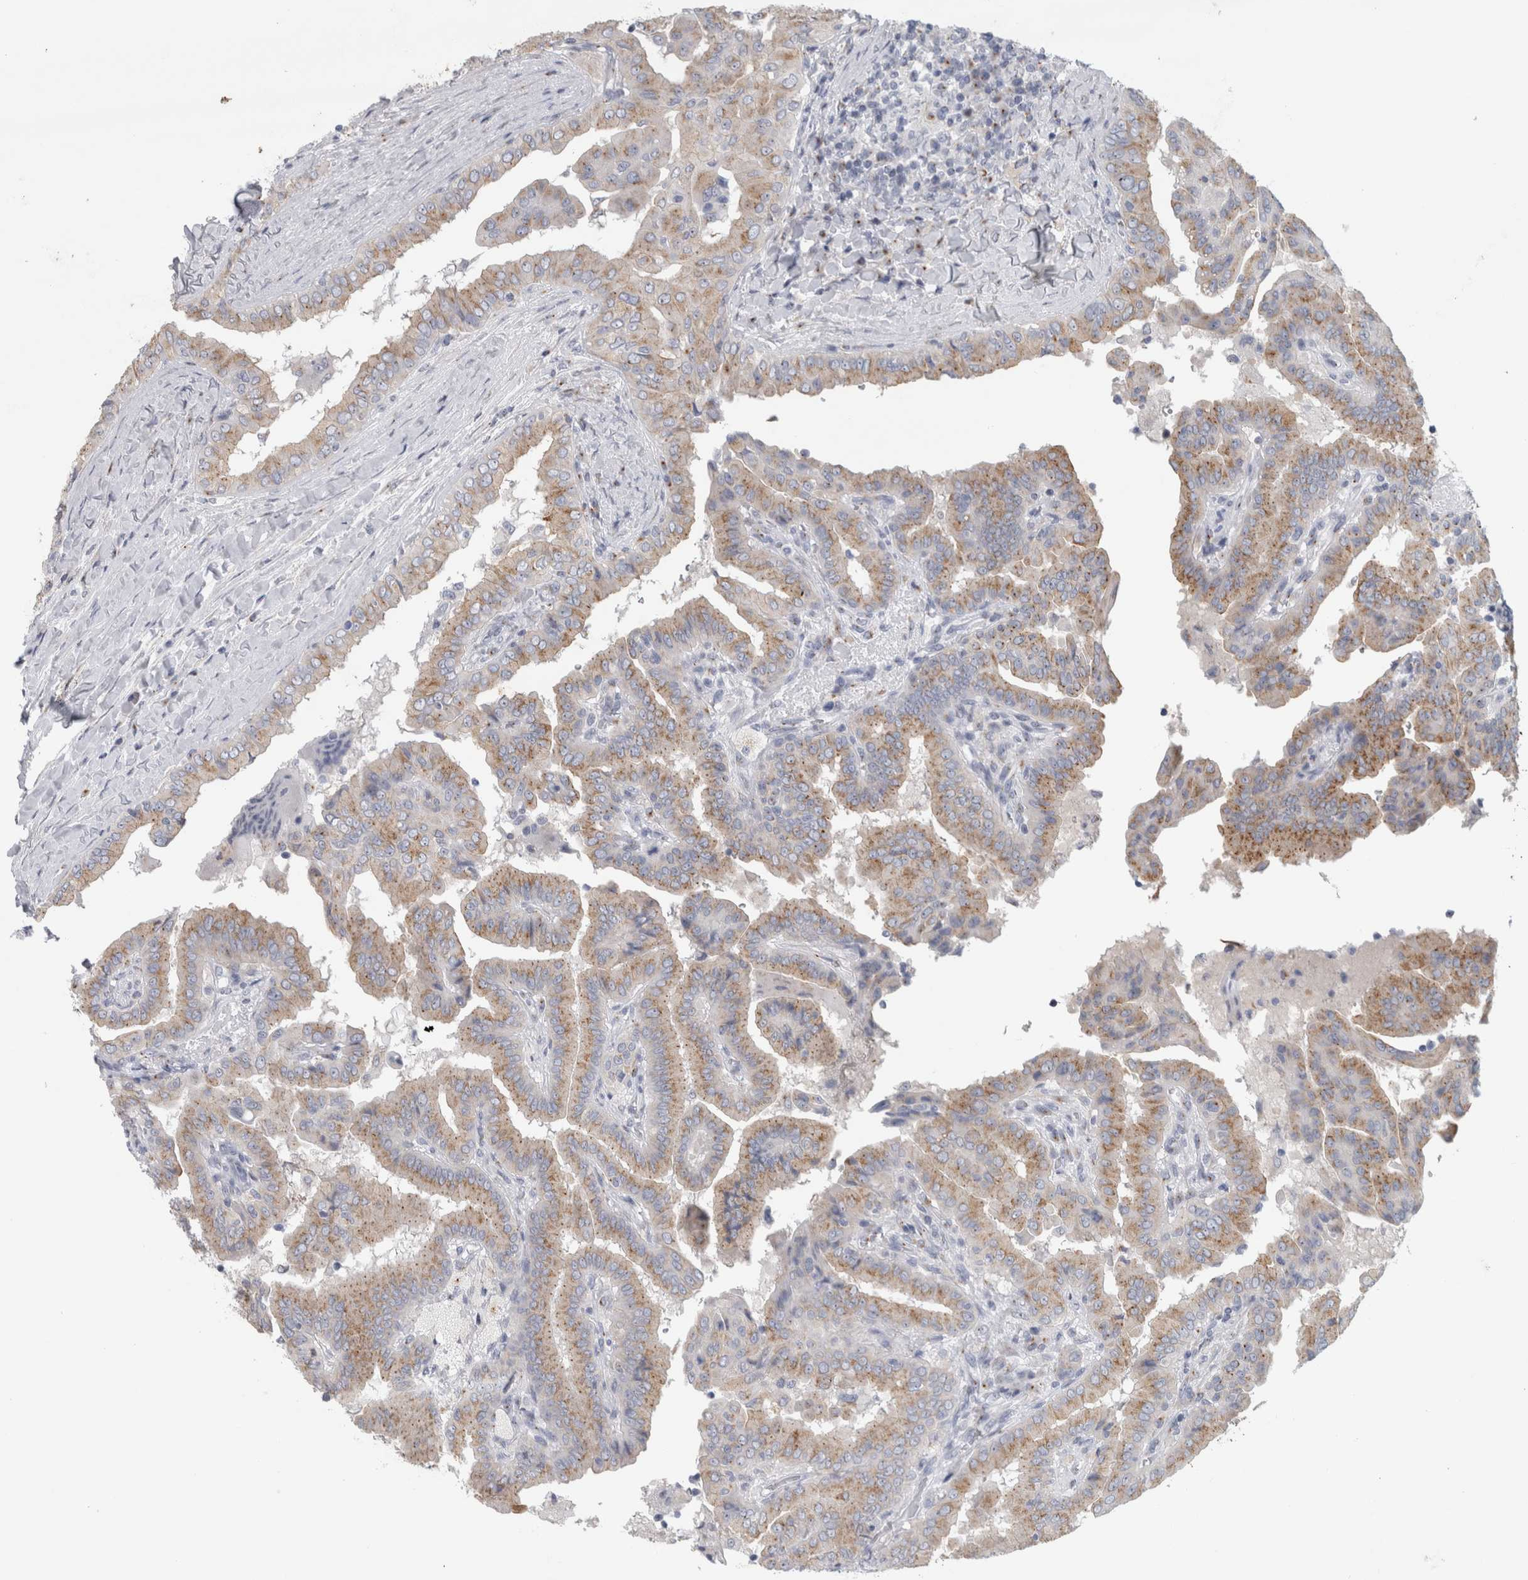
{"staining": {"intensity": "weak", "quantity": "25%-75%", "location": "cytoplasmic/membranous"}, "tissue": "thyroid cancer", "cell_type": "Tumor cells", "image_type": "cancer", "snomed": [{"axis": "morphology", "description": "Papillary adenocarcinoma, NOS"}, {"axis": "topography", "description": "Thyroid gland"}], "caption": "Human thyroid papillary adenocarcinoma stained with a brown dye reveals weak cytoplasmic/membranous positive positivity in about 25%-75% of tumor cells.", "gene": "AKAP9", "patient": {"sex": "male", "age": 33}}